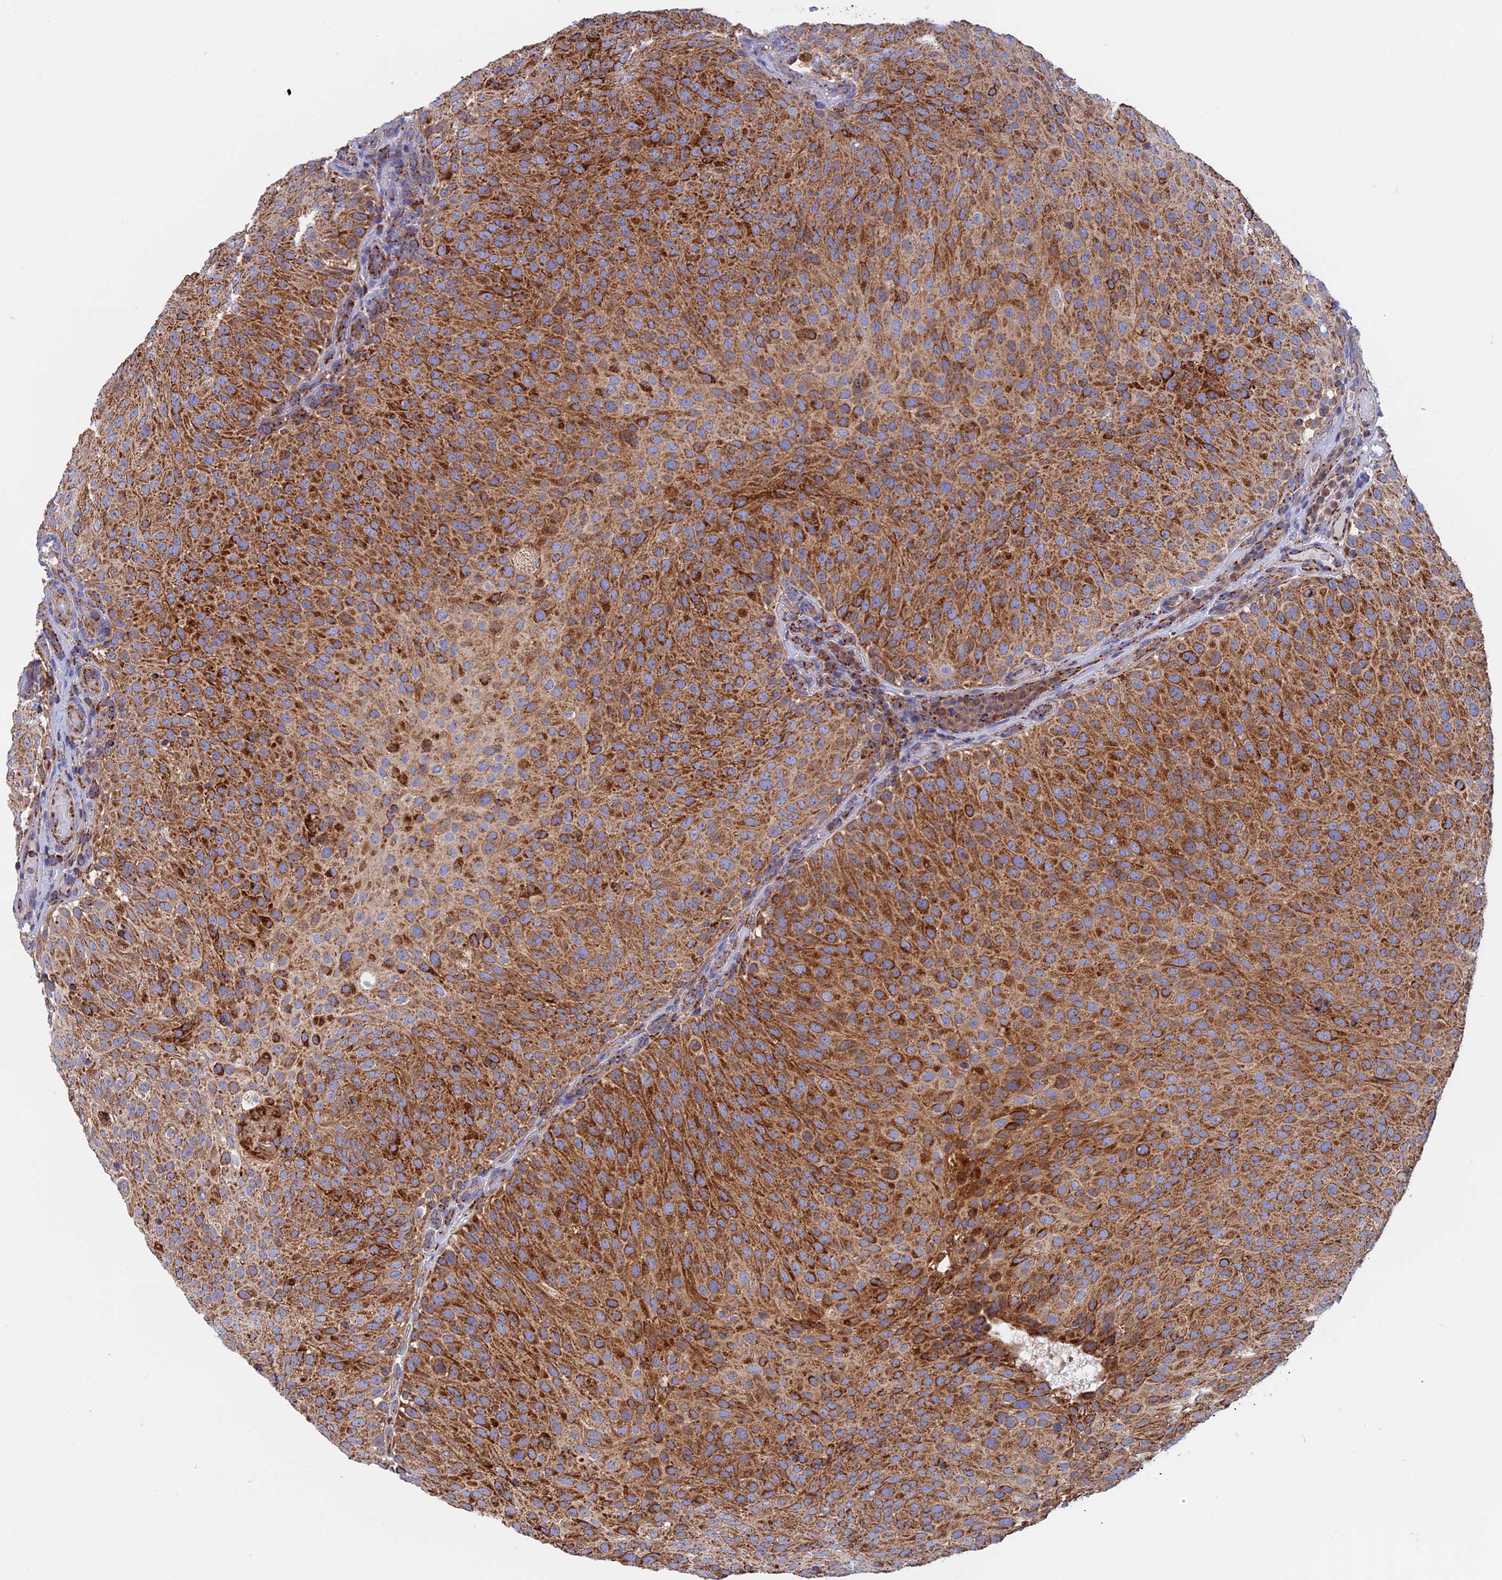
{"staining": {"intensity": "strong", "quantity": ">75%", "location": "cytoplasmic/membranous"}, "tissue": "urothelial cancer", "cell_type": "Tumor cells", "image_type": "cancer", "snomed": [{"axis": "morphology", "description": "Urothelial carcinoma, Low grade"}, {"axis": "topography", "description": "Urinary bladder"}], "caption": "A histopathology image of human low-grade urothelial carcinoma stained for a protein displays strong cytoplasmic/membranous brown staining in tumor cells. Using DAB (3,3'-diaminobenzidine) (brown) and hematoxylin (blue) stains, captured at high magnification using brightfield microscopy.", "gene": "WDR83", "patient": {"sex": "male", "age": 78}}